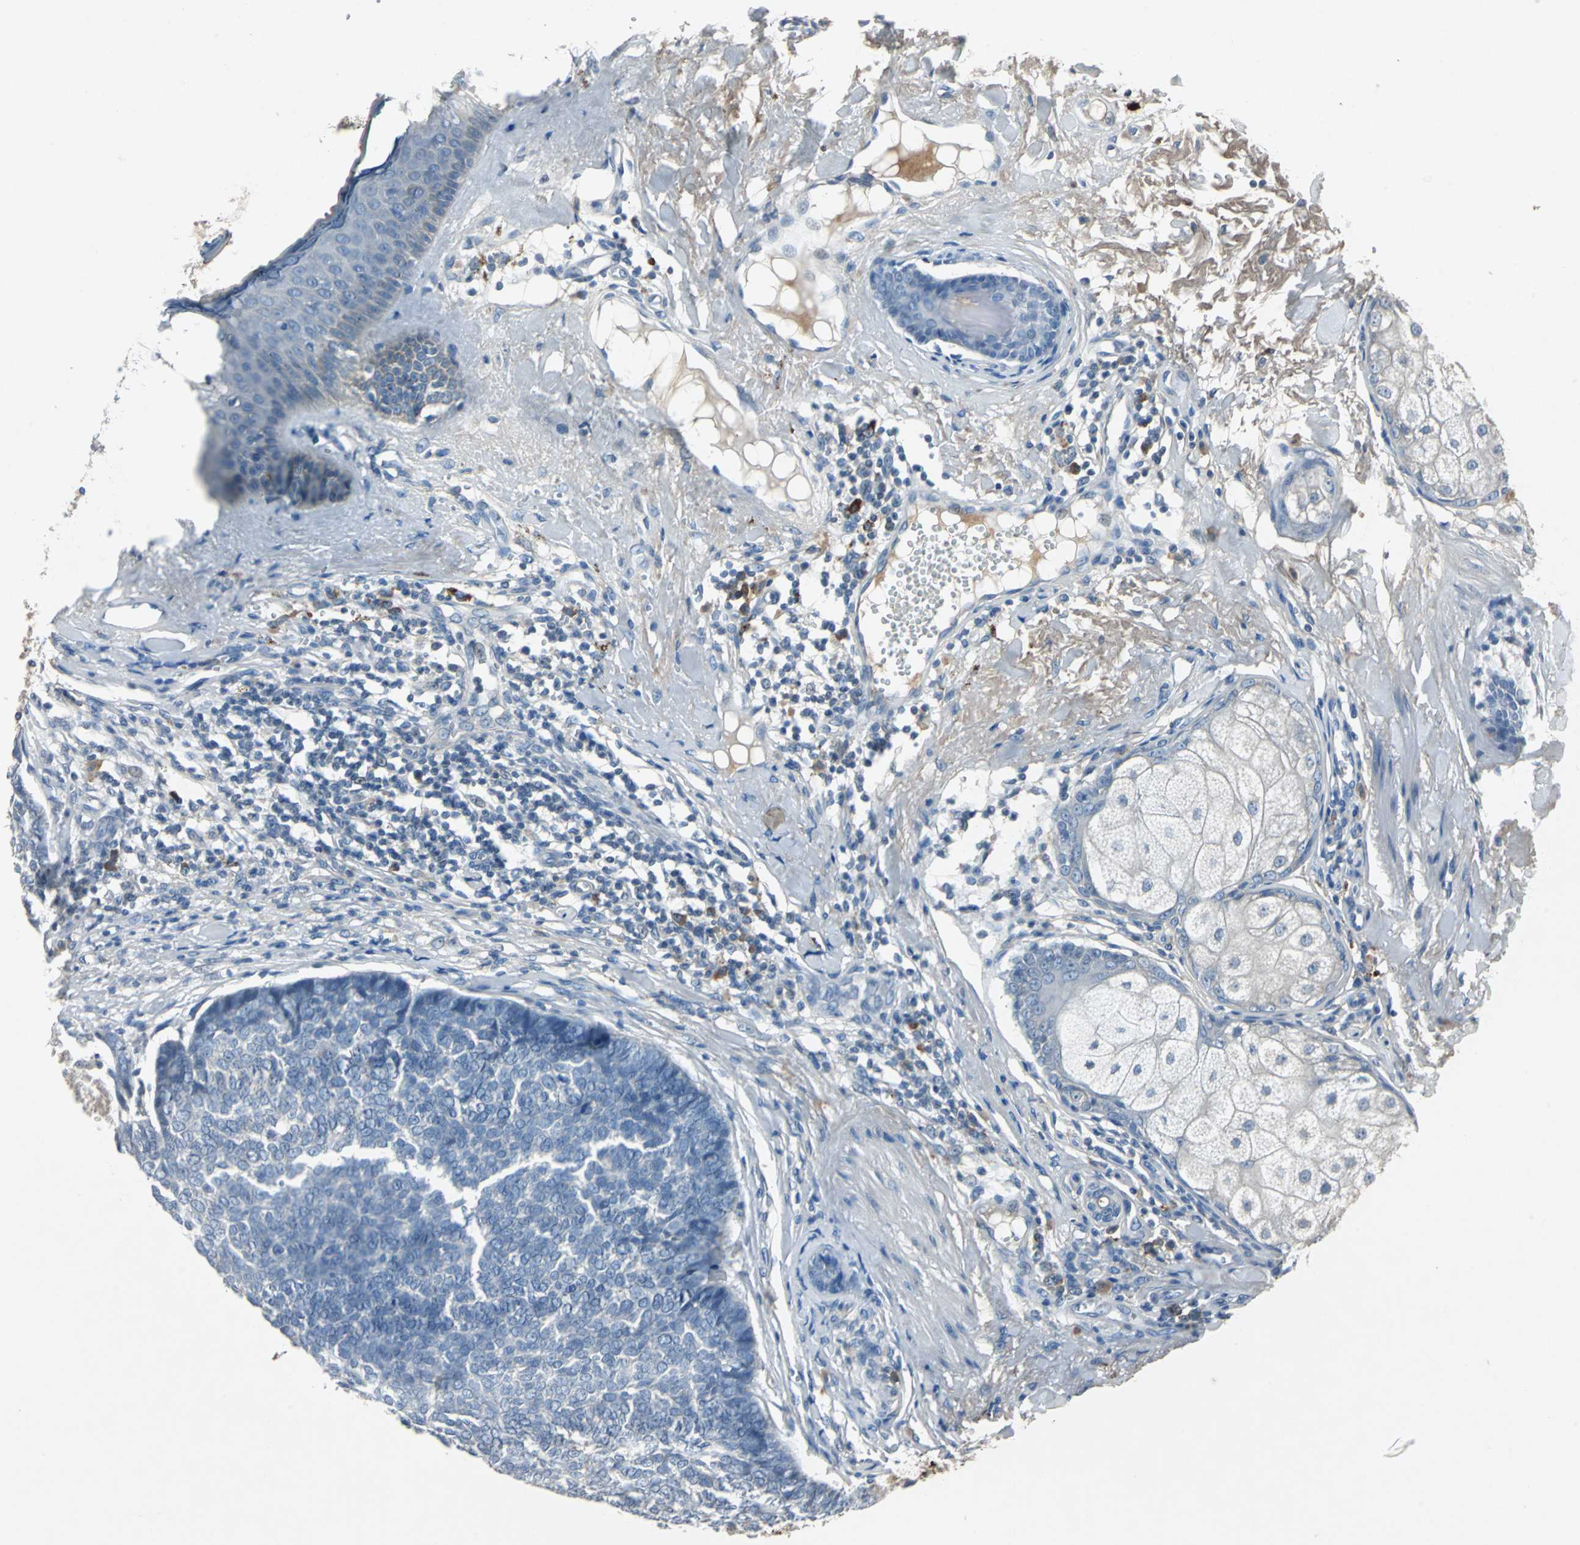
{"staining": {"intensity": "negative", "quantity": "none", "location": "none"}, "tissue": "skin cancer", "cell_type": "Tumor cells", "image_type": "cancer", "snomed": [{"axis": "morphology", "description": "Basal cell carcinoma"}, {"axis": "topography", "description": "Skin"}], "caption": "Micrograph shows no significant protein positivity in tumor cells of skin cancer.", "gene": "SLC2A13", "patient": {"sex": "male", "age": 84}}